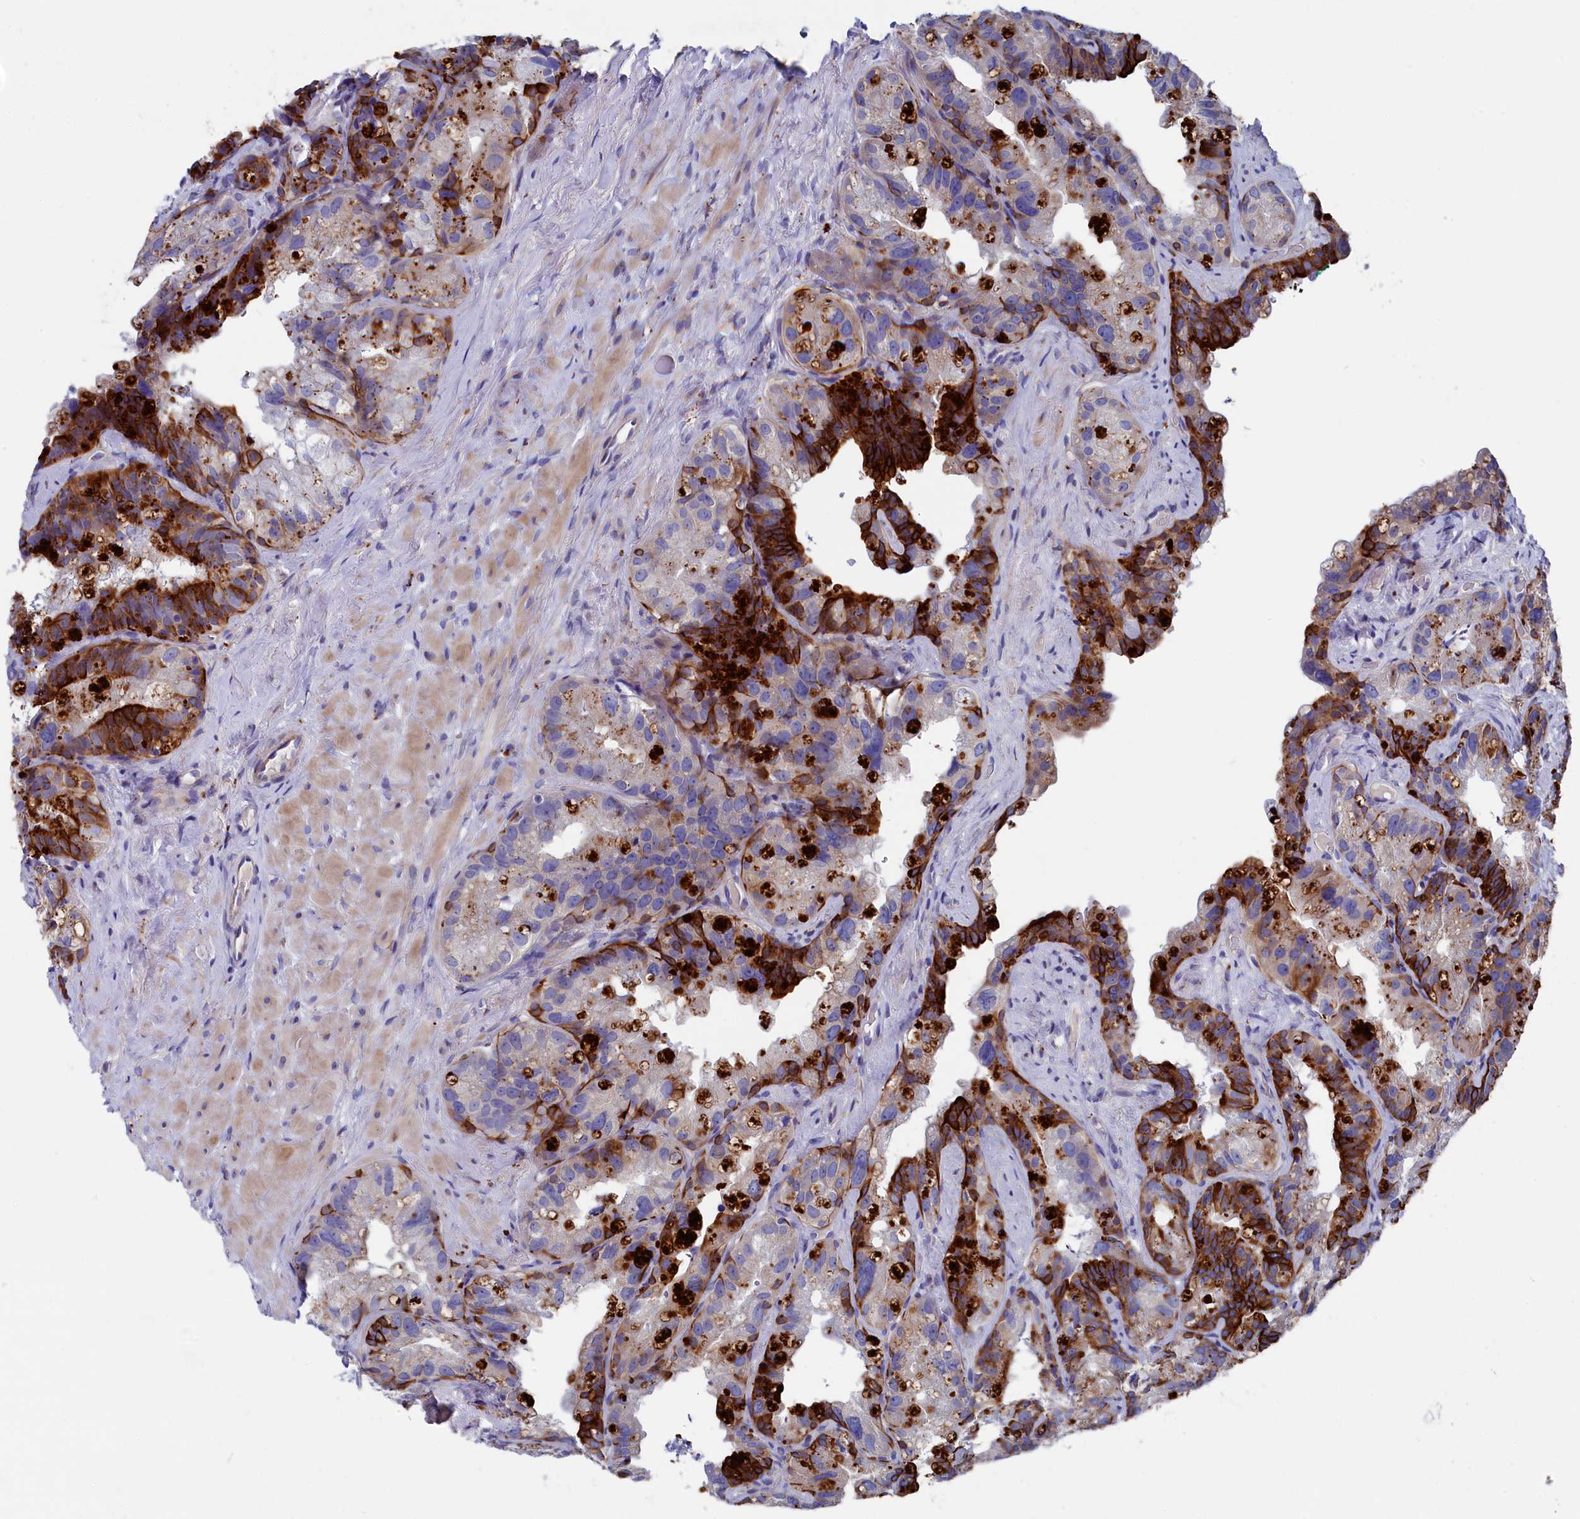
{"staining": {"intensity": "strong", "quantity": ">75%", "location": "cytoplasmic/membranous"}, "tissue": "prostate cancer", "cell_type": "Tumor cells", "image_type": "cancer", "snomed": [{"axis": "morphology", "description": "Normal tissue, NOS"}, {"axis": "morphology", "description": "Adenocarcinoma, Low grade"}, {"axis": "topography", "description": "Prostate"}], "caption": "Human prostate cancer stained with a protein marker demonstrates strong staining in tumor cells.", "gene": "NUDT7", "patient": {"sex": "male", "age": 72}}